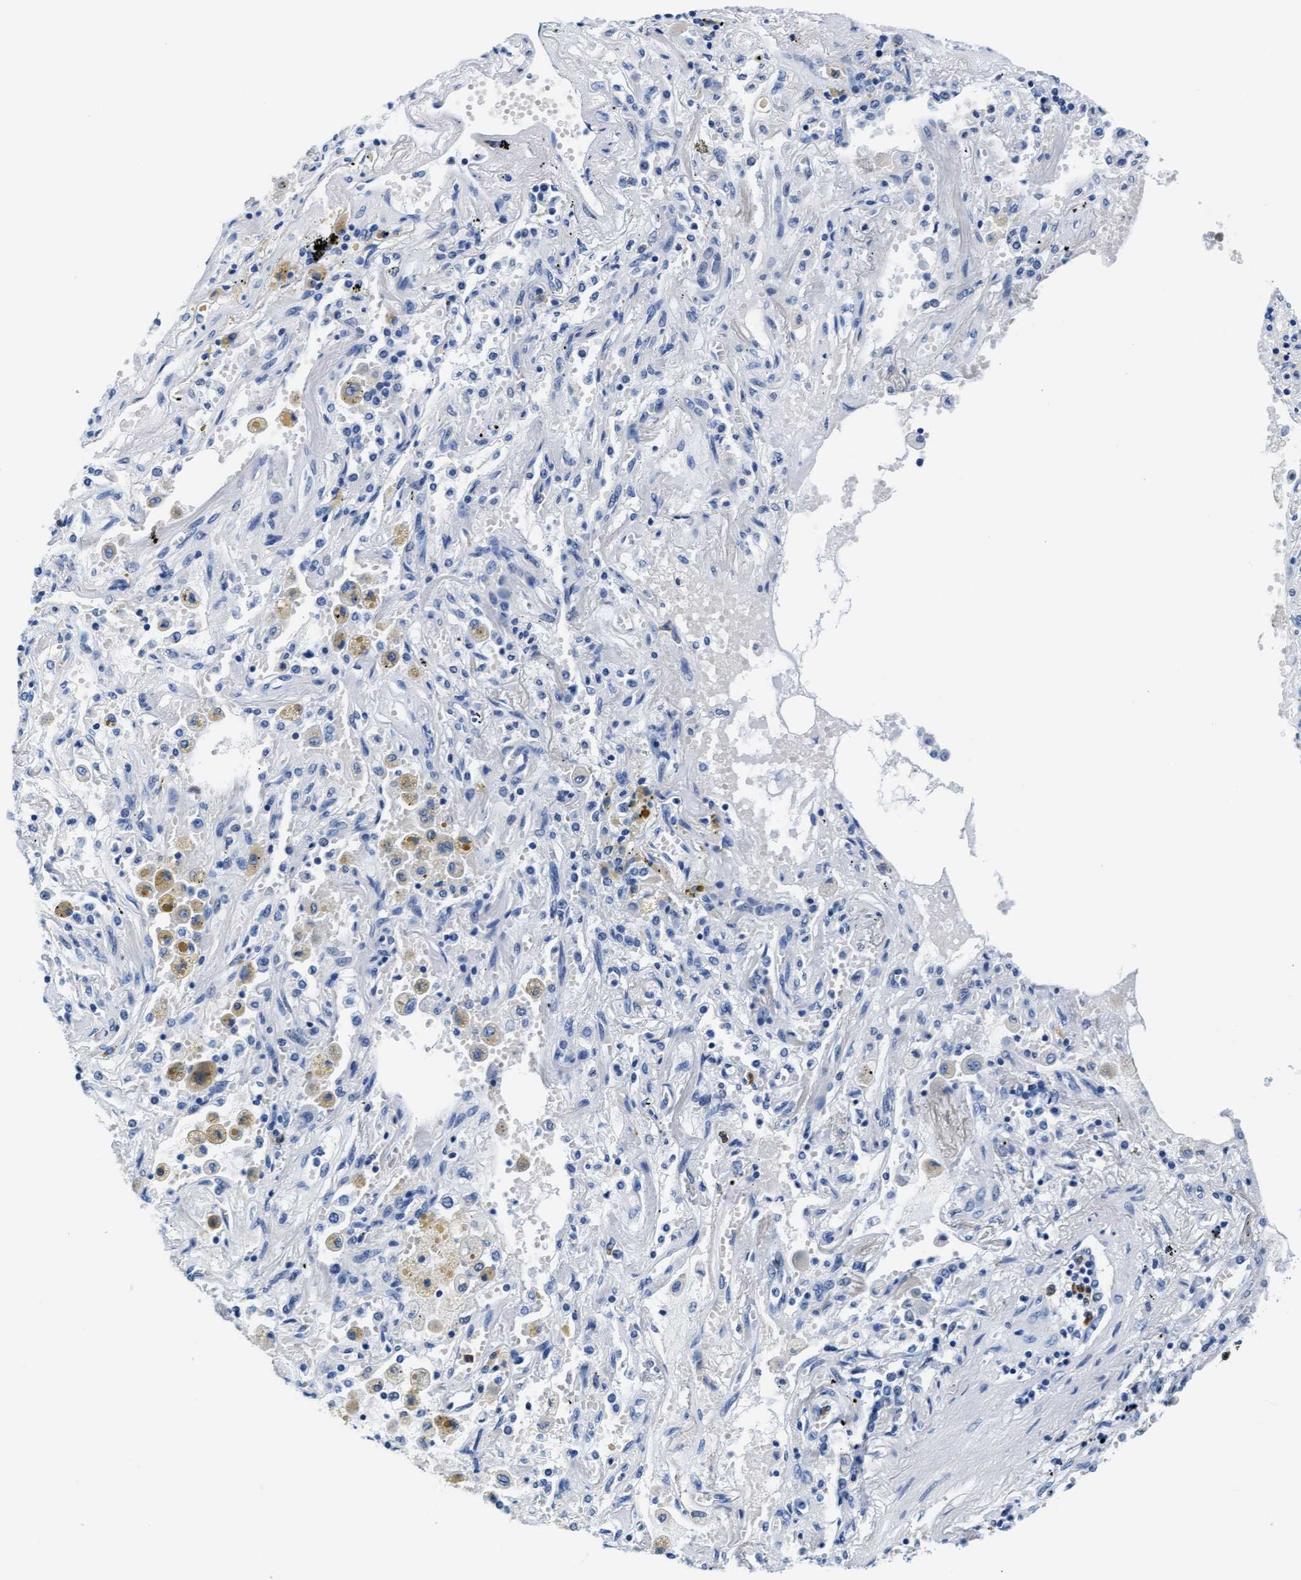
{"staining": {"intensity": "negative", "quantity": "none", "location": "none"}, "tissue": "lung cancer", "cell_type": "Tumor cells", "image_type": "cancer", "snomed": [{"axis": "morphology", "description": "Adenocarcinoma, NOS"}, {"axis": "topography", "description": "Lung"}], "caption": "The micrograph demonstrates no staining of tumor cells in lung cancer.", "gene": "MMP8", "patient": {"sex": "female", "age": 65}}